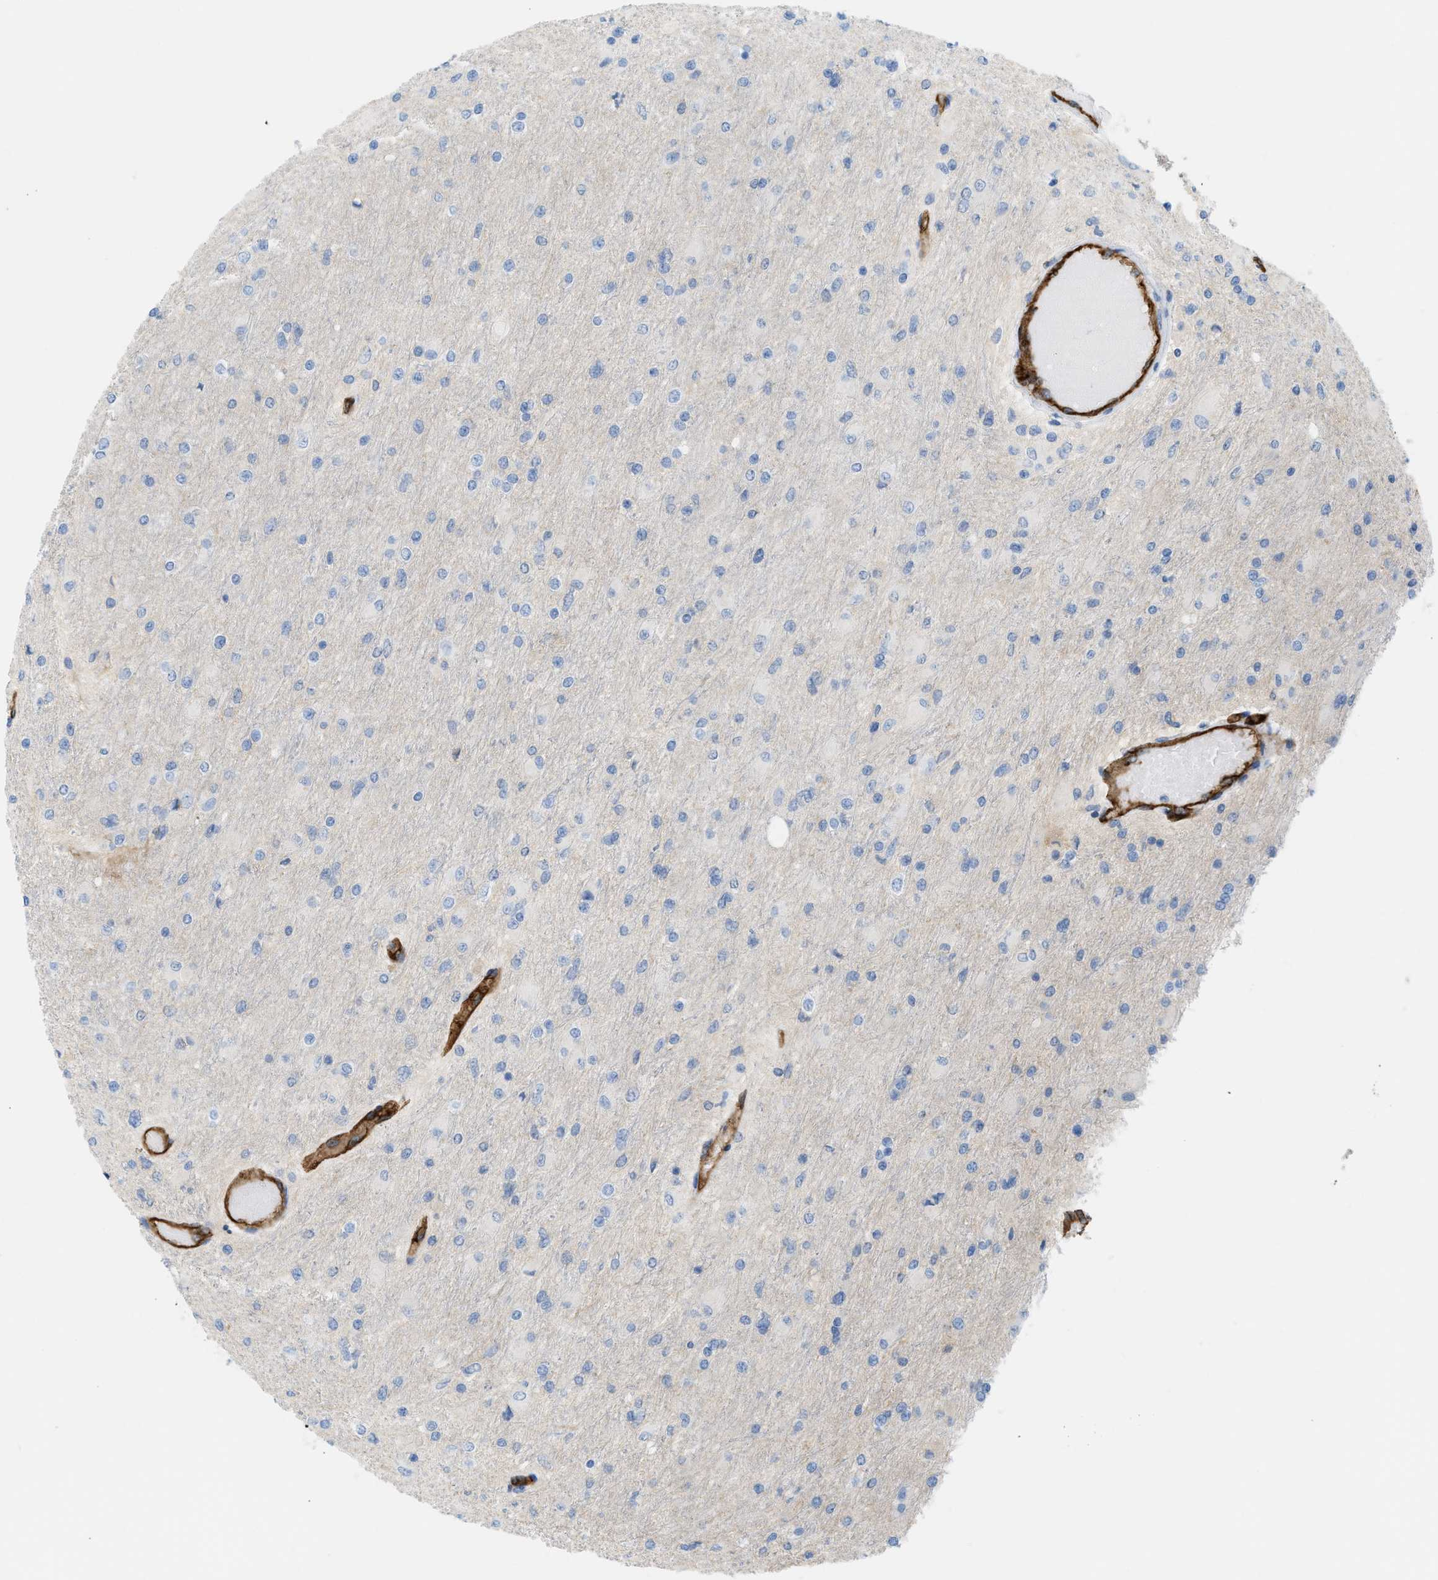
{"staining": {"intensity": "negative", "quantity": "none", "location": "none"}, "tissue": "glioma", "cell_type": "Tumor cells", "image_type": "cancer", "snomed": [{"axis": "morphology", "description": "Glioma, malignant, High grade"}, {"axis": "topography", "description": "Cerebral cortex"}], "caption": "Malignant high-grade glioma stained for a protein using immunohistochemistry (IHC) displays no positivity tumor cells.", "gene": "SLC3A2", "patient": {"sex": "female", "age": 36}}